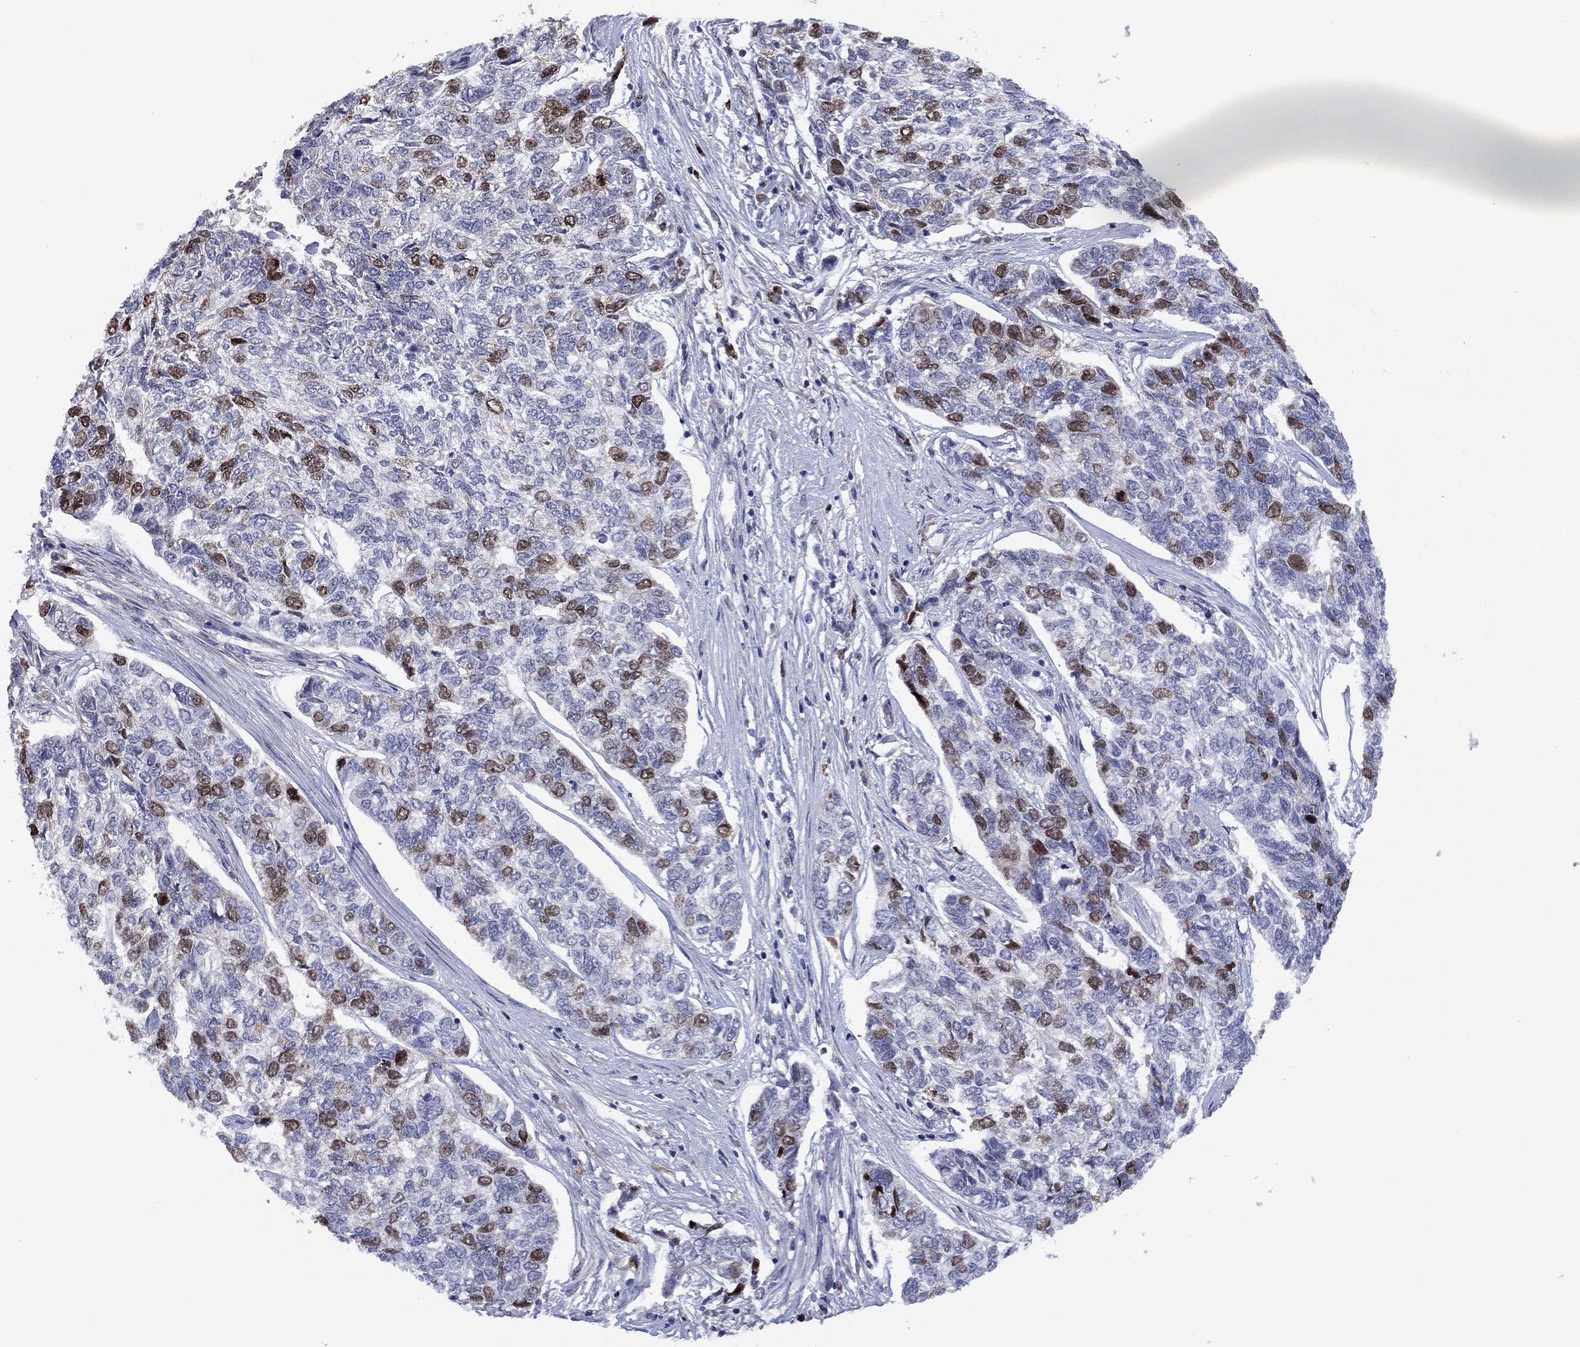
{"staining": {"intensity": "moderate", "quantity": "25%-75%", "location": "nuclear"}, "tissue": "skin cancer", "cell_type": "Tumor cells", "image_type": "cancer", "snomed": [{"axis": "morphology", "description": "Basal cell carcinoma"}, {"axis": "topography", "description": "Skin"}], "caption": "This micrograph shows skin basal cell carcinoma stained with immunohistochemistry (IHC) to label a protein in brown. The nuclear of tumor cells show moderate positivity for the protein. Nuclei are counter-stained blue.", "gene": "CDCA5", "patient": {"sex": "female", "age": 65}}